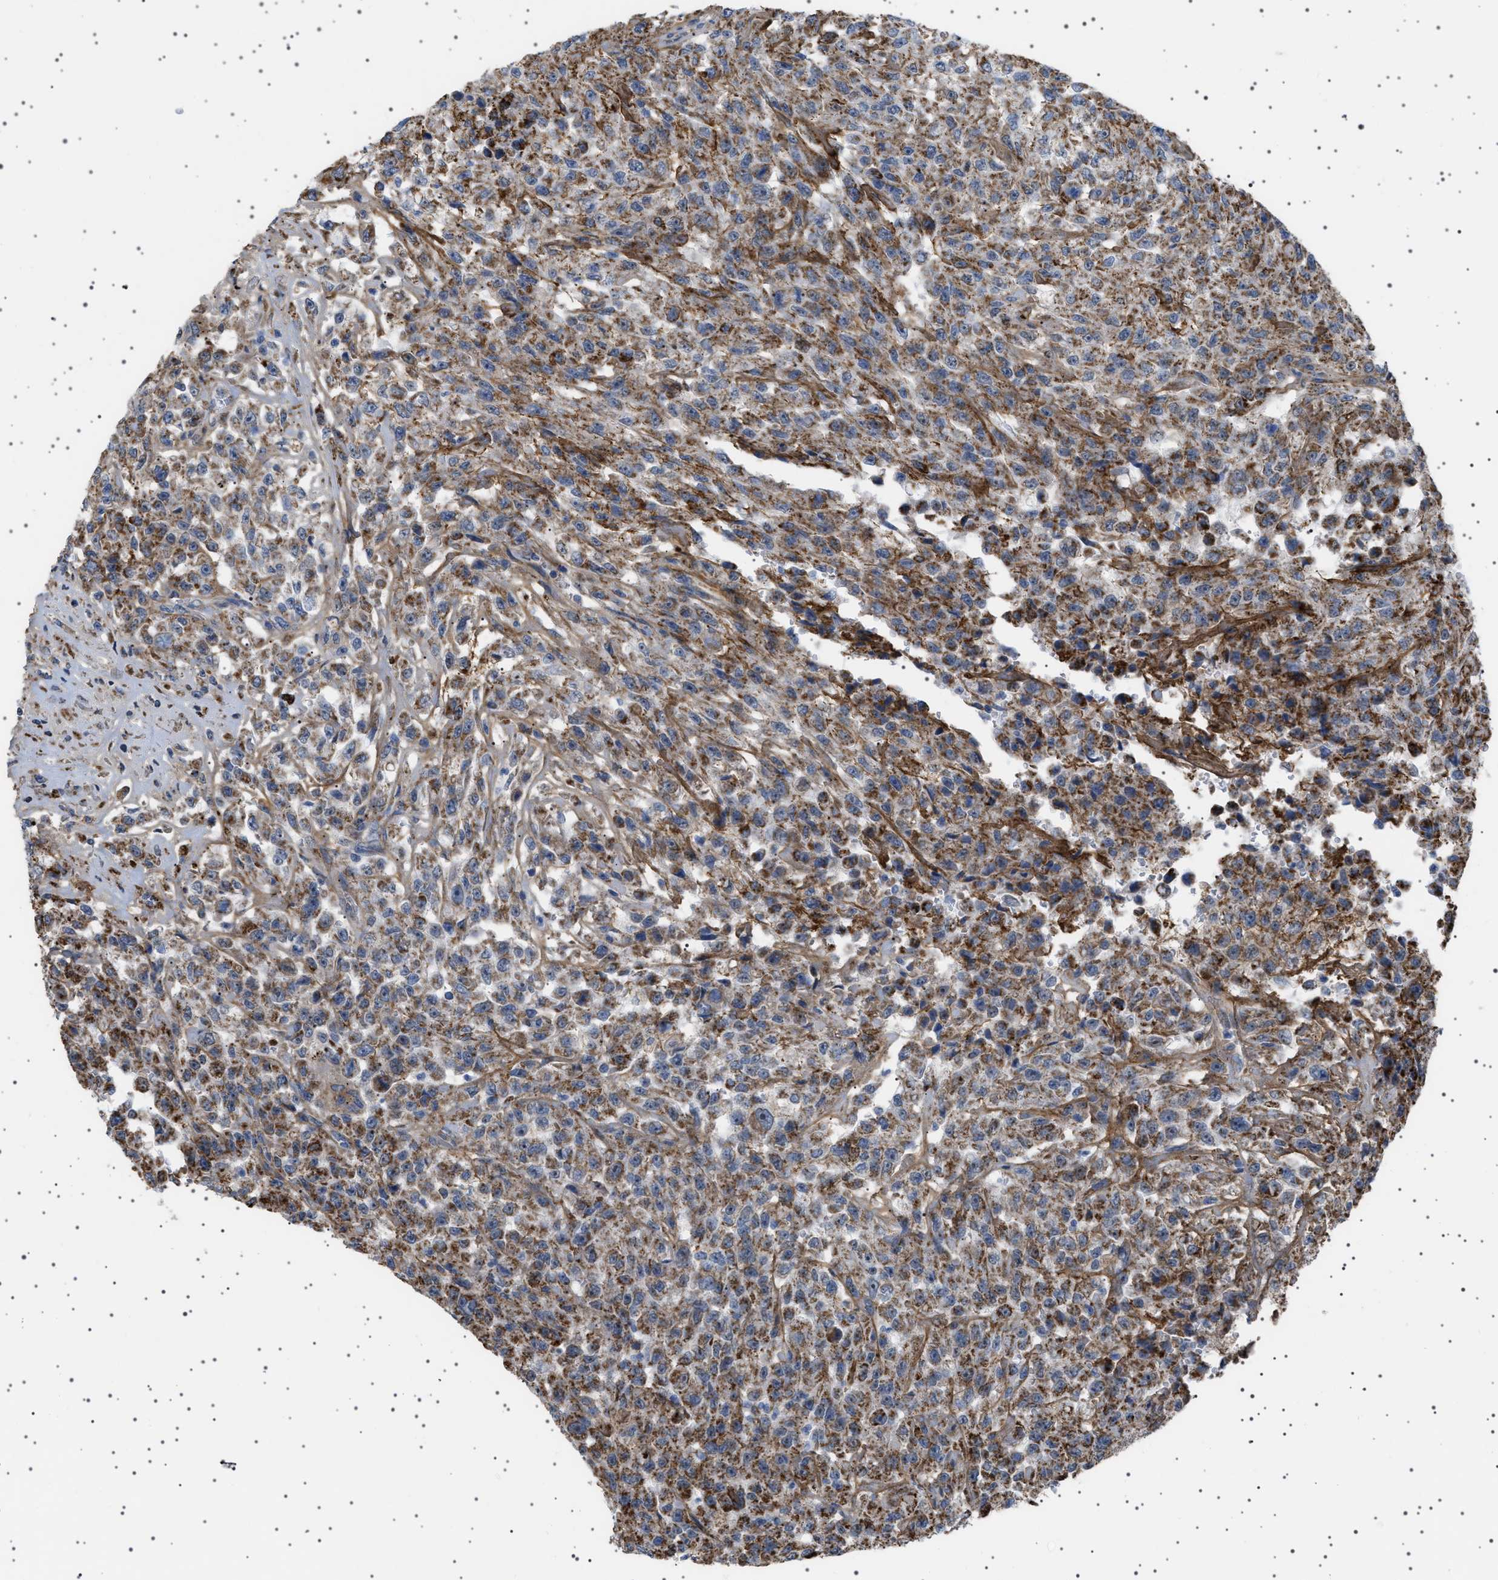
{"staining": {"intensity": "moderate", "quantity": ">75%", "location": "cytoplasmic/membranous"}, "tissue": "urothelial cancer", "cell_type": "Tumor cells", "image_type": "cancer", "snomed": [{"axis": "morphology", "description": "Urothelial carcinoma, High grade"}, {"axis": "topography", "description": "Urinary bladder"}], "caption": "Immunohistochemical staining of urothelial carcinoma (high-grade) displays medium levels of moderate cytoplasmic/membranous staining in about >75% of tumor cells.", "gene": "UBXN8", "patient": {"sex": "male", "age": 46}}